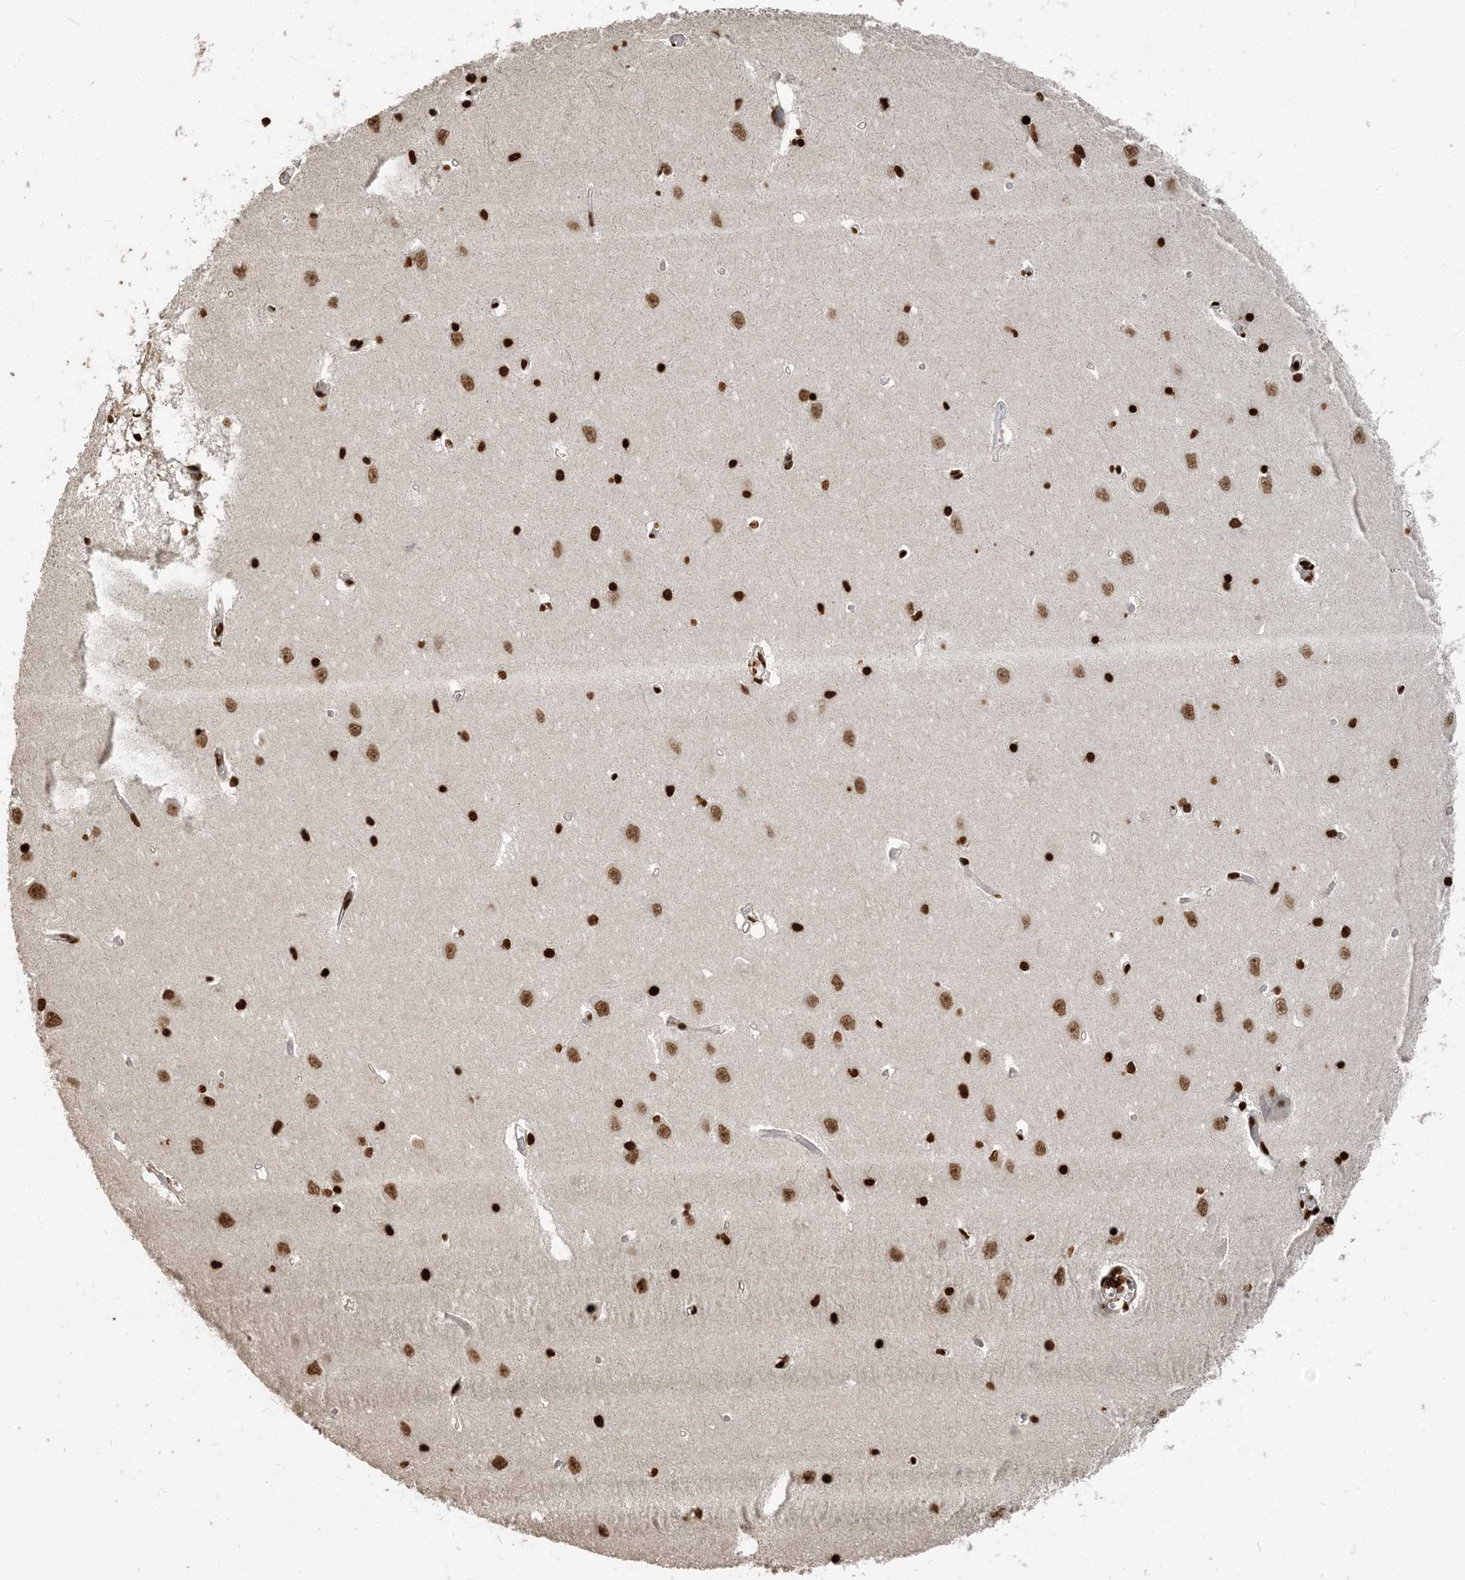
{"staining": {"intensity": "strong", "quantity": ">75%", "location": "nuclear"}, "tissue": "hippocampus", "cell_type": "Glial cells", "image_type": "normal", "snomed": [{"axis": "morphology", "description": "Normal tissue, NOS"}, {"axis": "topography", "description": "Hippocampus"}], "caption": "Immunohistochemical staining of benign hippocampus reveals high levels of strong nuclear expression in approximately >75% of glial cells.", "gene": "H3", "patient": {"sex": "male", "age": 70}}